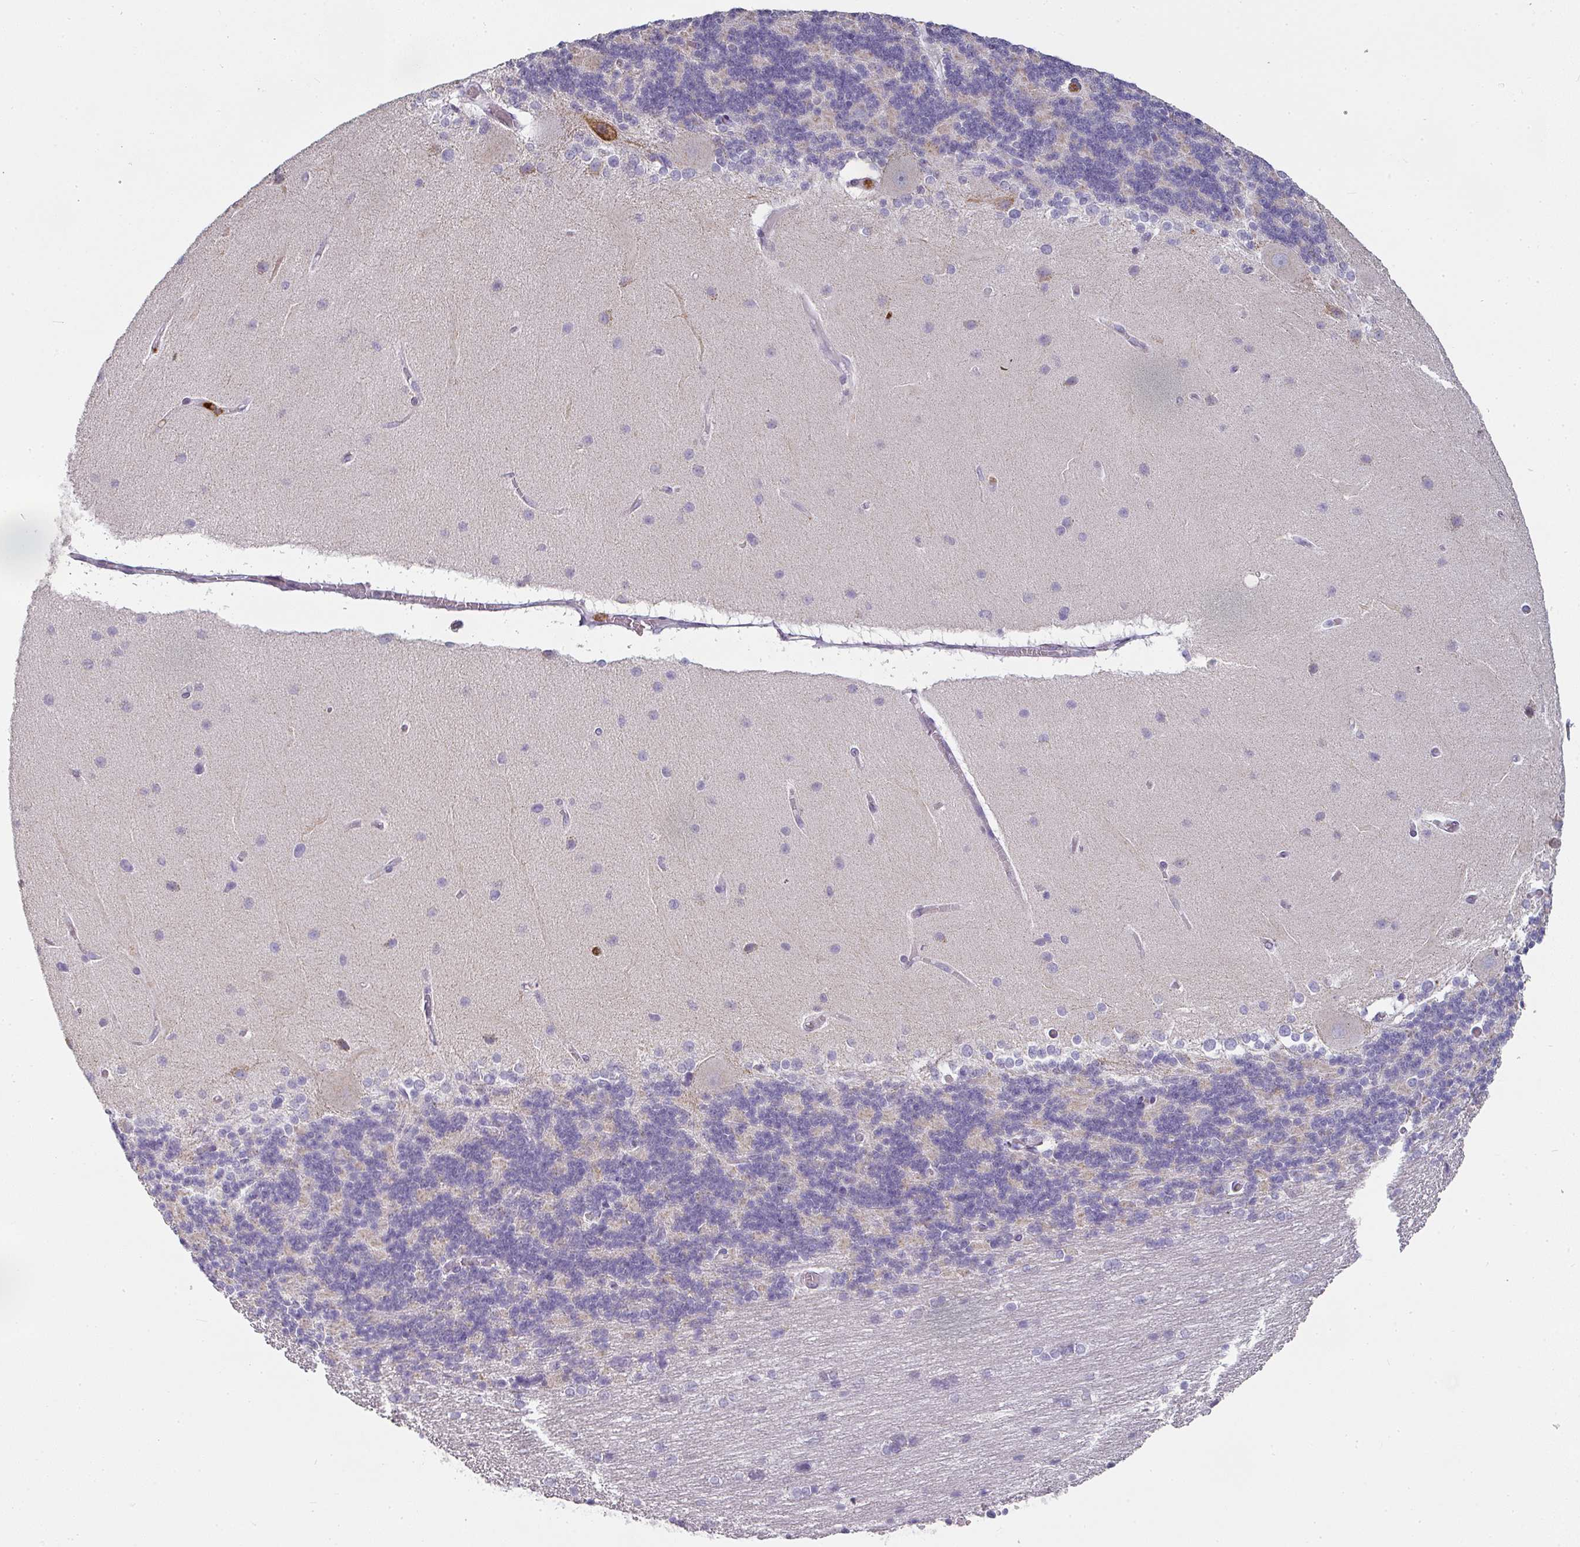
{"staining": {"intensity": "negative", "quantity": "none", "location": "none"}, "tissue": "cerebellum", "cell_type": "Cells in granular layer", "image_type": "normal", "snomed": [{"axis": "morphology", "description": "Normal tissue, NOS"}, {"axis": "topography", "description": "Cerebellum"}], "caption": "The histopathology image demonstrates no staining of cells in granular layer in unremarkable cerebellum.", "gene": "CAMP", "patient": {"sex": "female", "age": 54}}